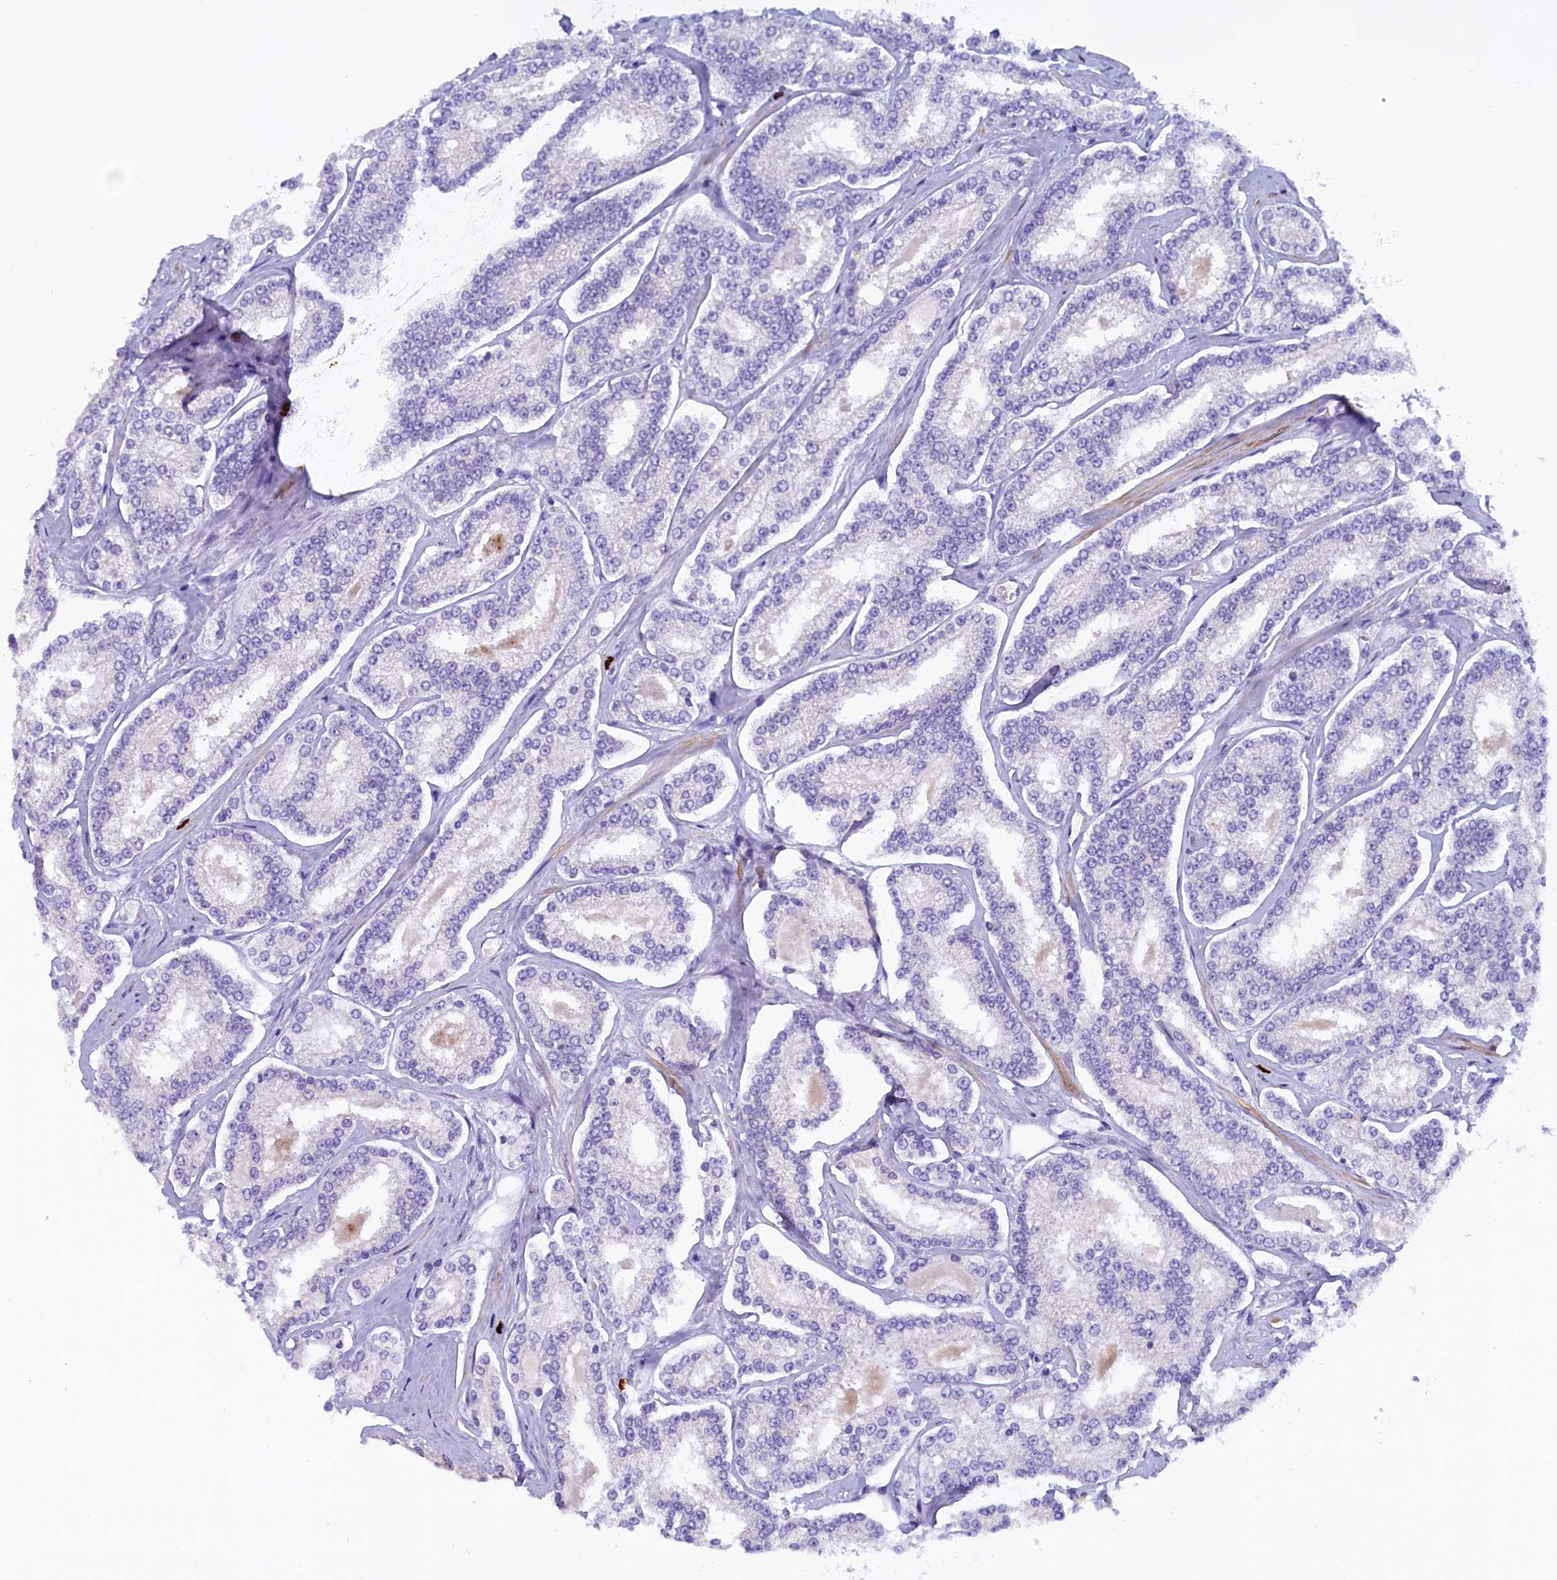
{"staining": {"intensity": "negative", "quantity": "none", "location": "none"}, "tissue": "prostate cancer", "cell_type": "Tumor cells", "image_type": "cancer", "snomed": [{"axis": "morphology", "description": "Normal tissue, NOS"}, {"axis": "morphology", "description": "Adenocarcinoma, High grade"}, {"axis": "topography", "description": "Prostate"}], "caption": "DAB (3,3'-diaminobenzidine) immunohistochemical staining of human adenocarcinoma (high-grade) (prostate) displays no significant staining in tumor cells.", "gene": "RTTN", "patient": {"sex": "male", "age": 83}}